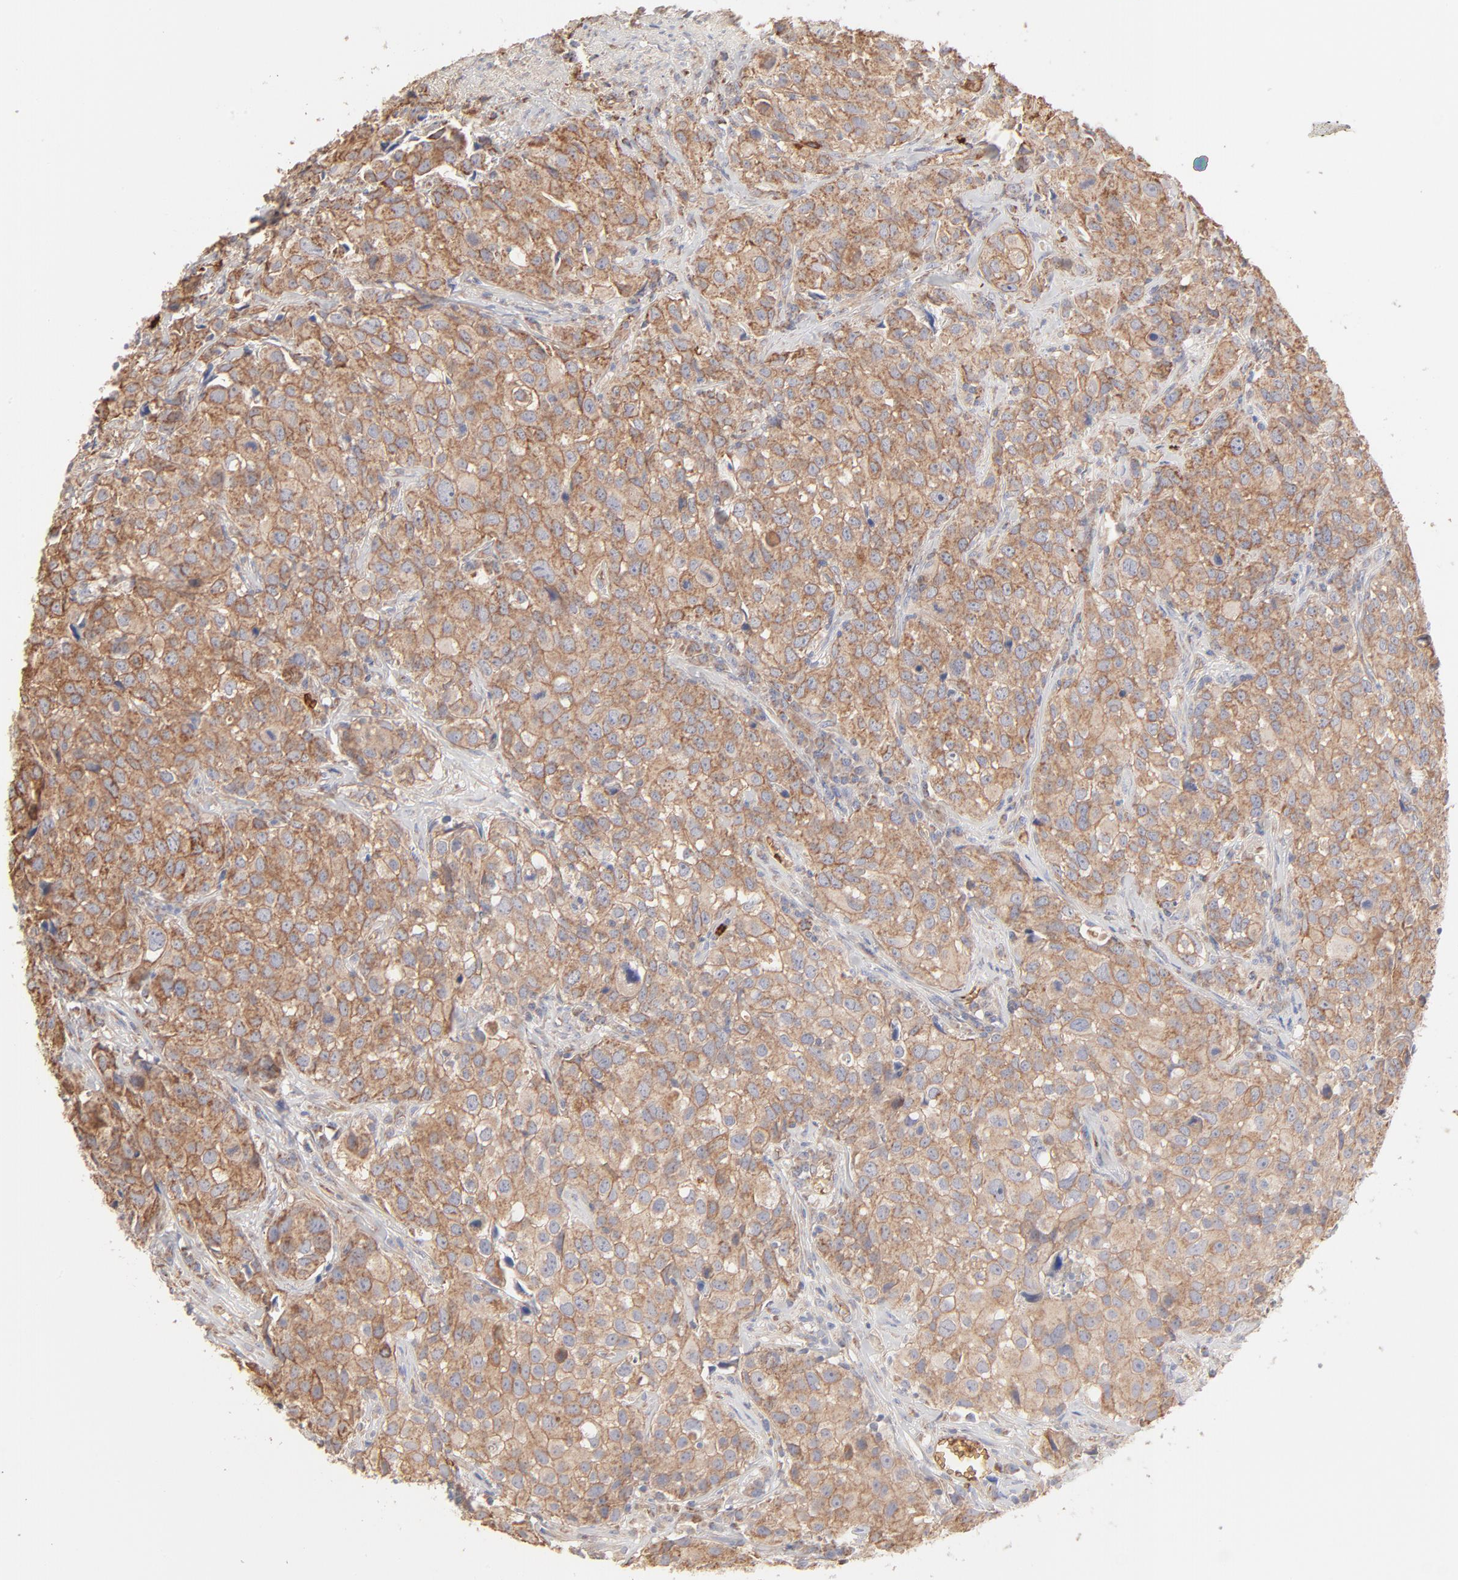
{"staining": {"intensity": "moderate", "quantity": ">75%", "location": "cytoplasmic/membranous"}, "tissue": "urothelial cancer", "cell_type": "Tumor cells", "image_type": "cancer", "snomed": [{"axis": "morphology", "description": "Urothelial carcinoma, High grade"}, {"axis": "topography", "description": "Urinary bladder"}], "caption": "Immunohistochemical staining of urothelial carcinoma (high-grade) shows medium levels of moderate cytoplasmic/membranous staining in approximately >75% of tumor cells.", "gene": "SPTB", "patient": {"sex": "female", "age": 75}}